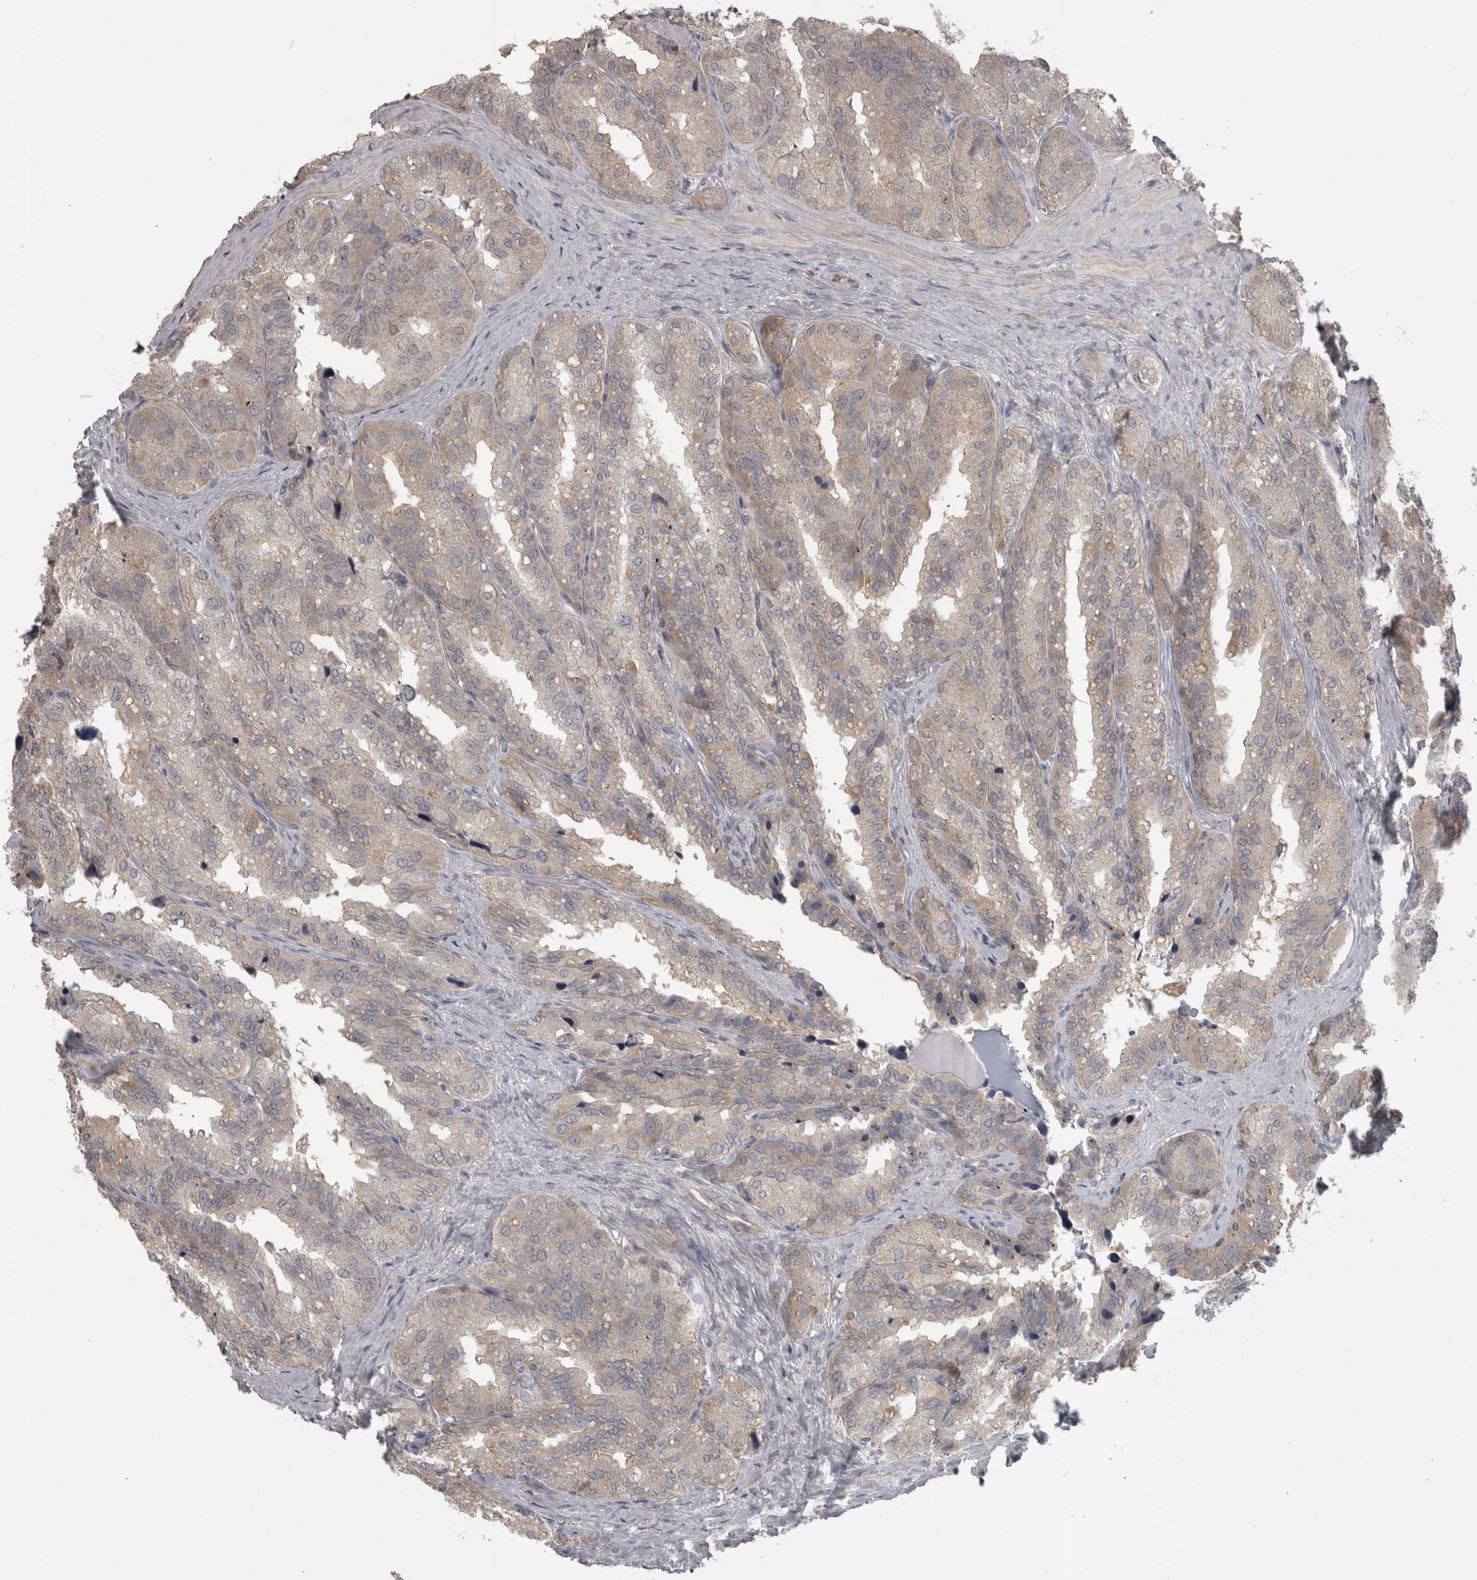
{"staining": {"intensity": "weak", "quantity": "<25%", "location": "cytoplasmic/membranous"}, "tissue": "seminal vesicle", "cell_type": "Glandular cells", "image_type": "normal", "snomed": [{"axis": "morphology", "description": "Normal tissue, NOS"}, {"axis": "topography", "description": "Prostate"}, {"axis": "topography", "description": "Seminal veicle"}], "caption": "Immunohistochemical staining of unremarkable human seminal vesicle displays no significant expression in glandular cells. (Brightfield microscopy of DAB (3,3'-diaminobenzidine) immunohistochemistry at high magnification).", "gene": "SLCO5A1", "patient": {"sex": "male", "age": 51}}